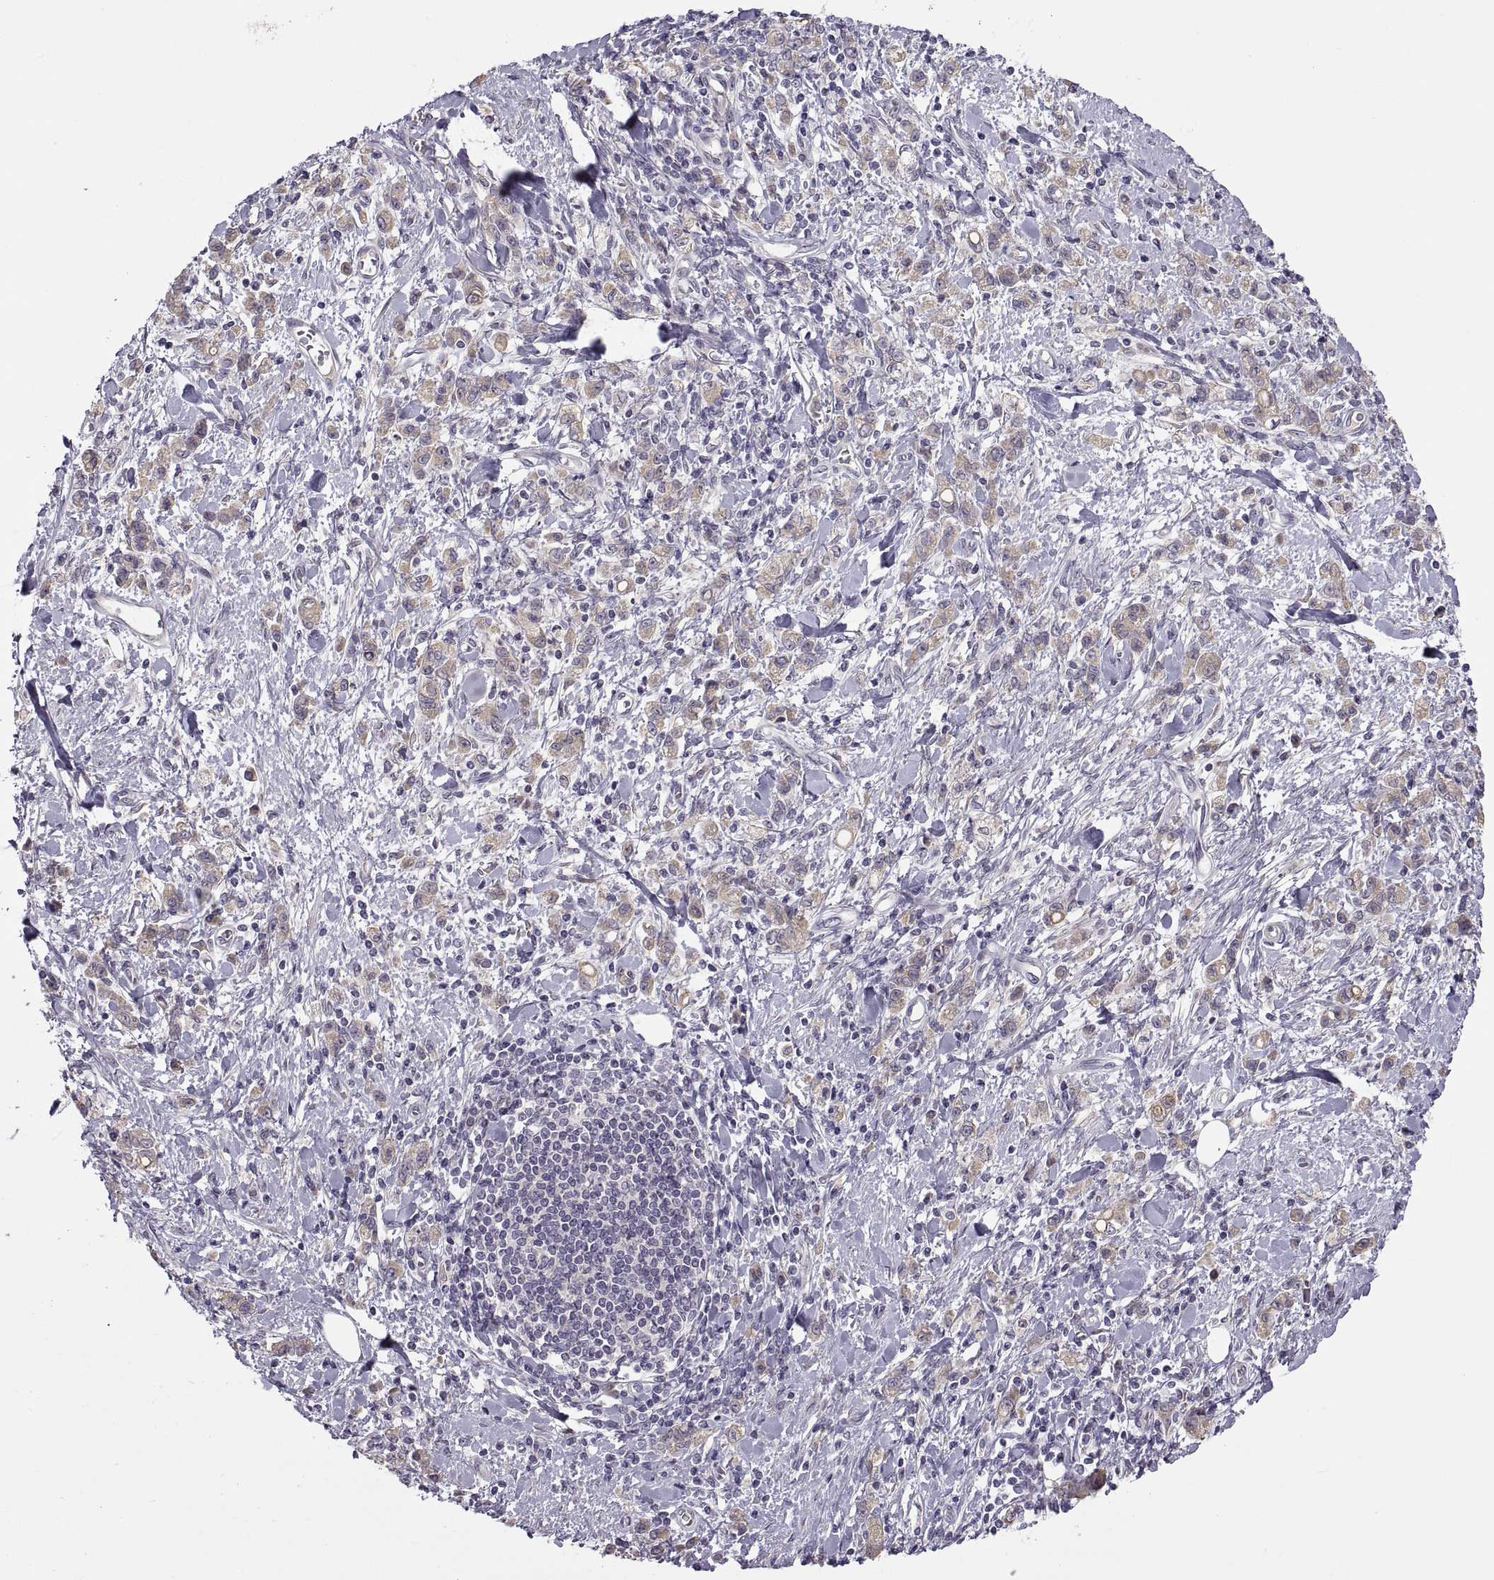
{"staining": {"intensity": "weak", "quantity": ">75%", "location": "cytoplasmic/membranous"}, "tissue": "stomach cancer", "cell_type": "Tumor cells", "image_type": "cancer", "snomed": [{"axis": "morphology", "description": "Adenocarcinoma, NOS"}, {"axis": "topography", "description": "Stomach"}], "caption": "Immunohistochemical staining of human stomach cancer reveals low levels of weak cytoplasmic/membranous positivity in about >75% of tumor cells.", "gene": "ACSBG2", "patient": {"sex": "male", "age": 77}}